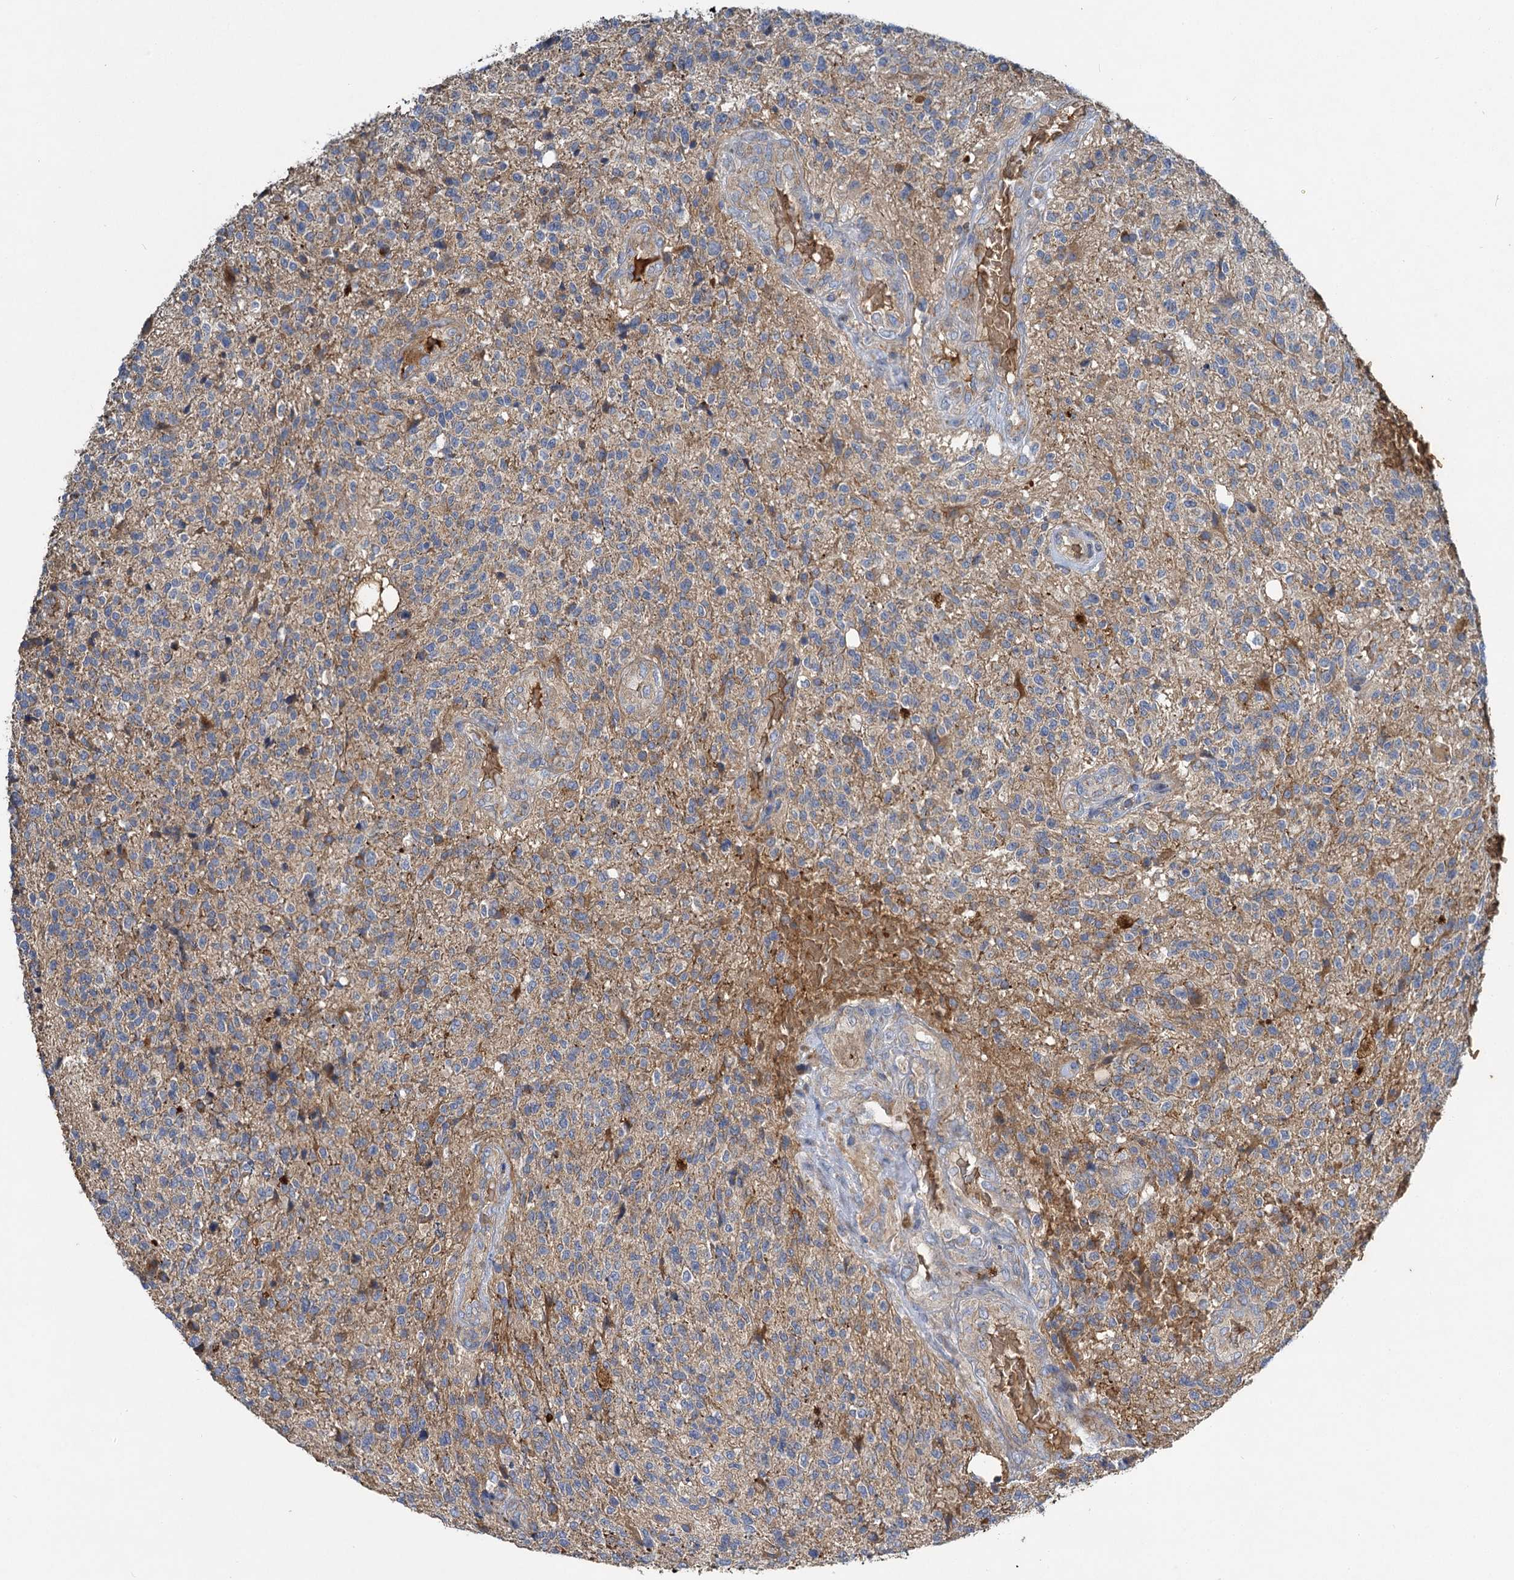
{"staining": {"intensity": "negative", "quantity": "none", "location": "none"}, "tissue": "glioma", "cell_type": "Tumor cells", "image_type": "cancer", "snomed": [{"axis": "morphology", "description": "Glioma, malignant, High grade"}, {"axis": "topography", "description": "Brain"}], "caption": "High magnification brightfield microscopy of glioma stained with DAB (3,3'-diaminobenzidine) (brown) and counterstained with hematoxylin (blue): tumor cells show no significant expression.", "gene": "BCS1L", "patient": {"sex": "male", "age": 56}}